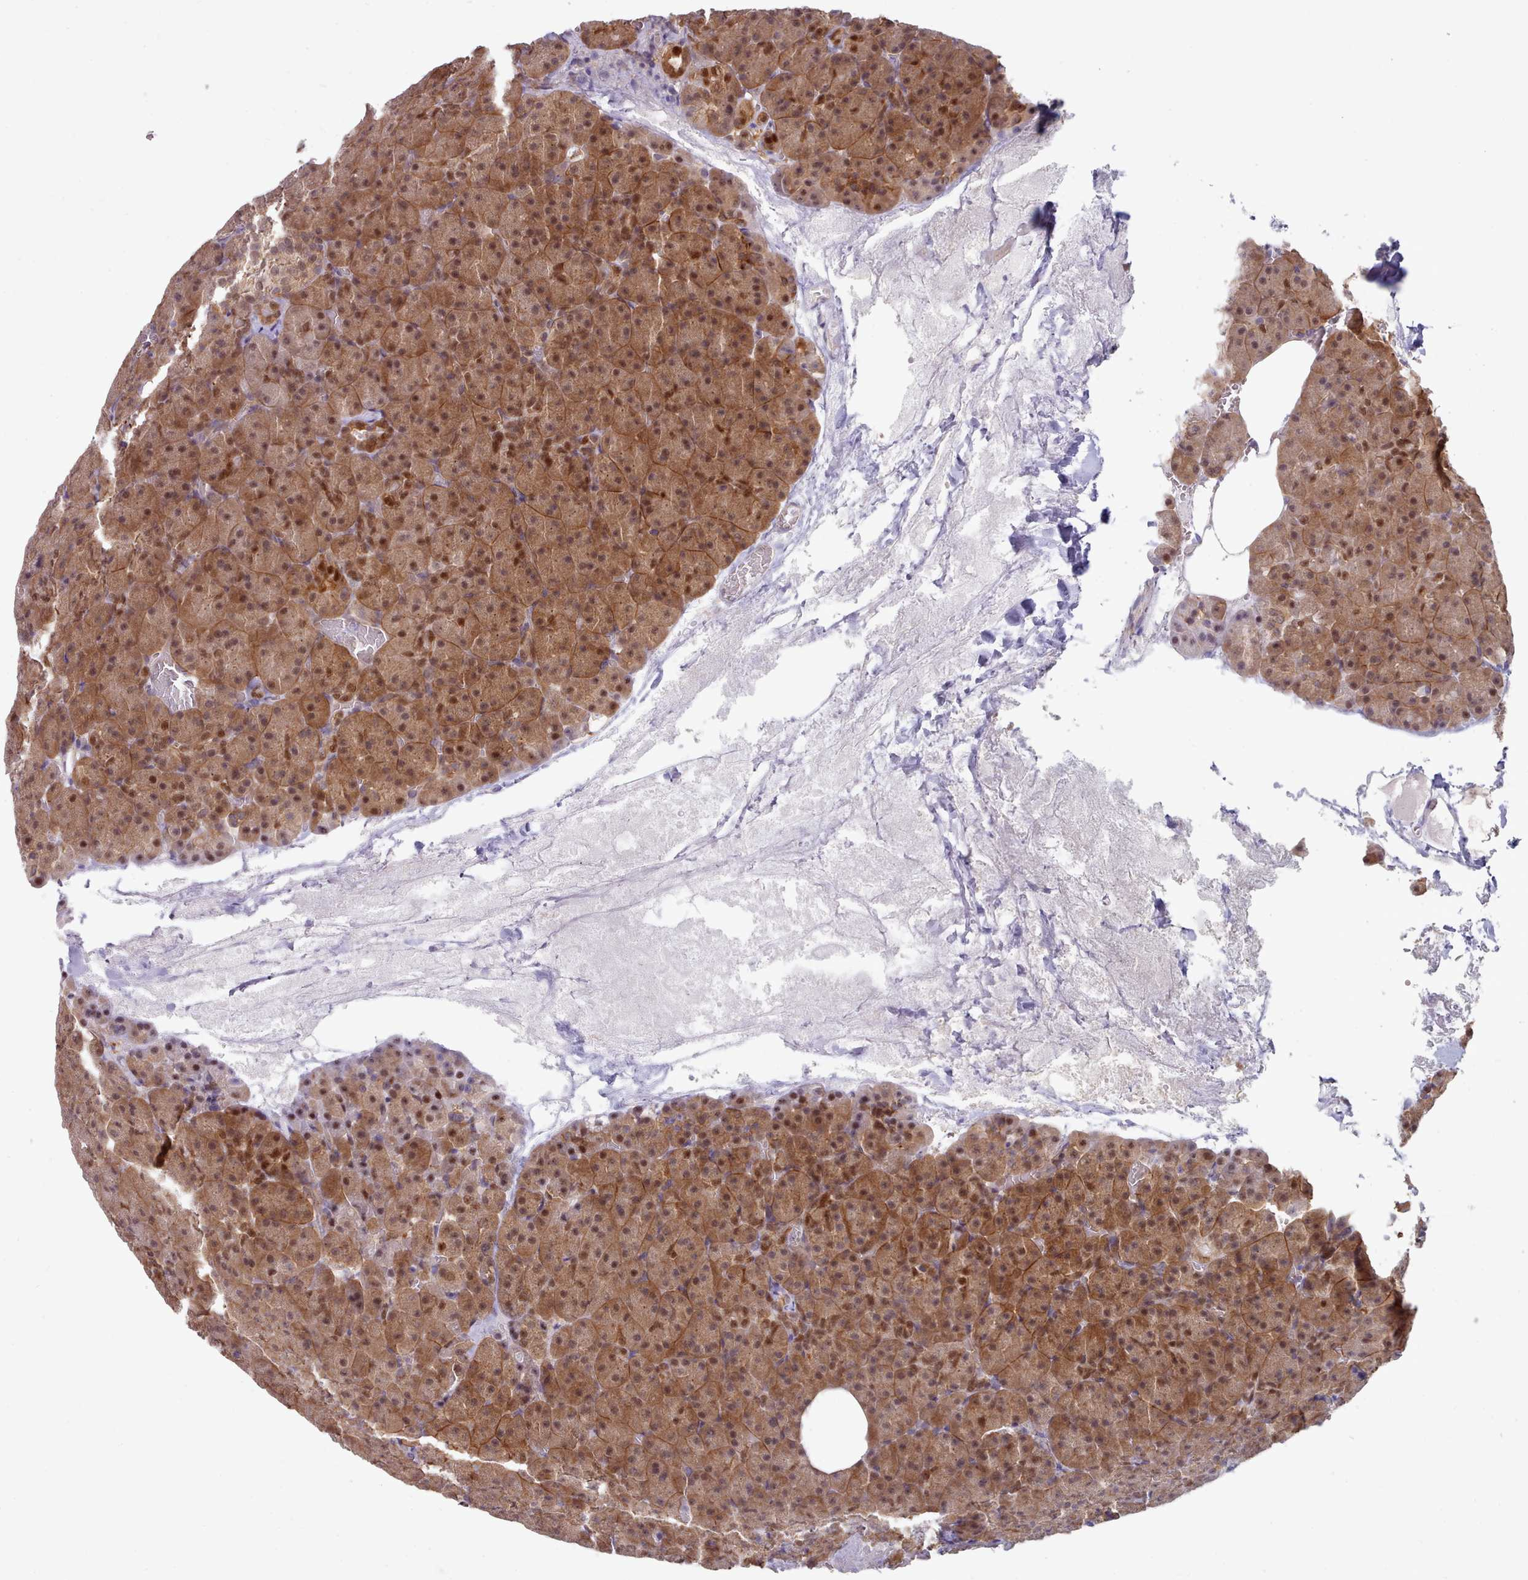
{"staining": {"intensity": "moderate", "quantity": ">75%", "location": "cytoplasmic/membranous,nuclear"}, "tissue": "pancreas", "cell_type": "Exocrine glandular cells", "image_type": "normal", "snomed": [{"axis": "morphology", "description": "Normal tissue, NOS"}, {"axis": "topography", "description": "Pancreas"}], "caption": "Brown immunohistochemical staining in normal pancreas shows moderate cytoplasmic/membranous,nuclear staining in approximately >75% of exocrine glandular cells.", "gene": "CES3", "patient": {"sex": "female", "age": 74}}